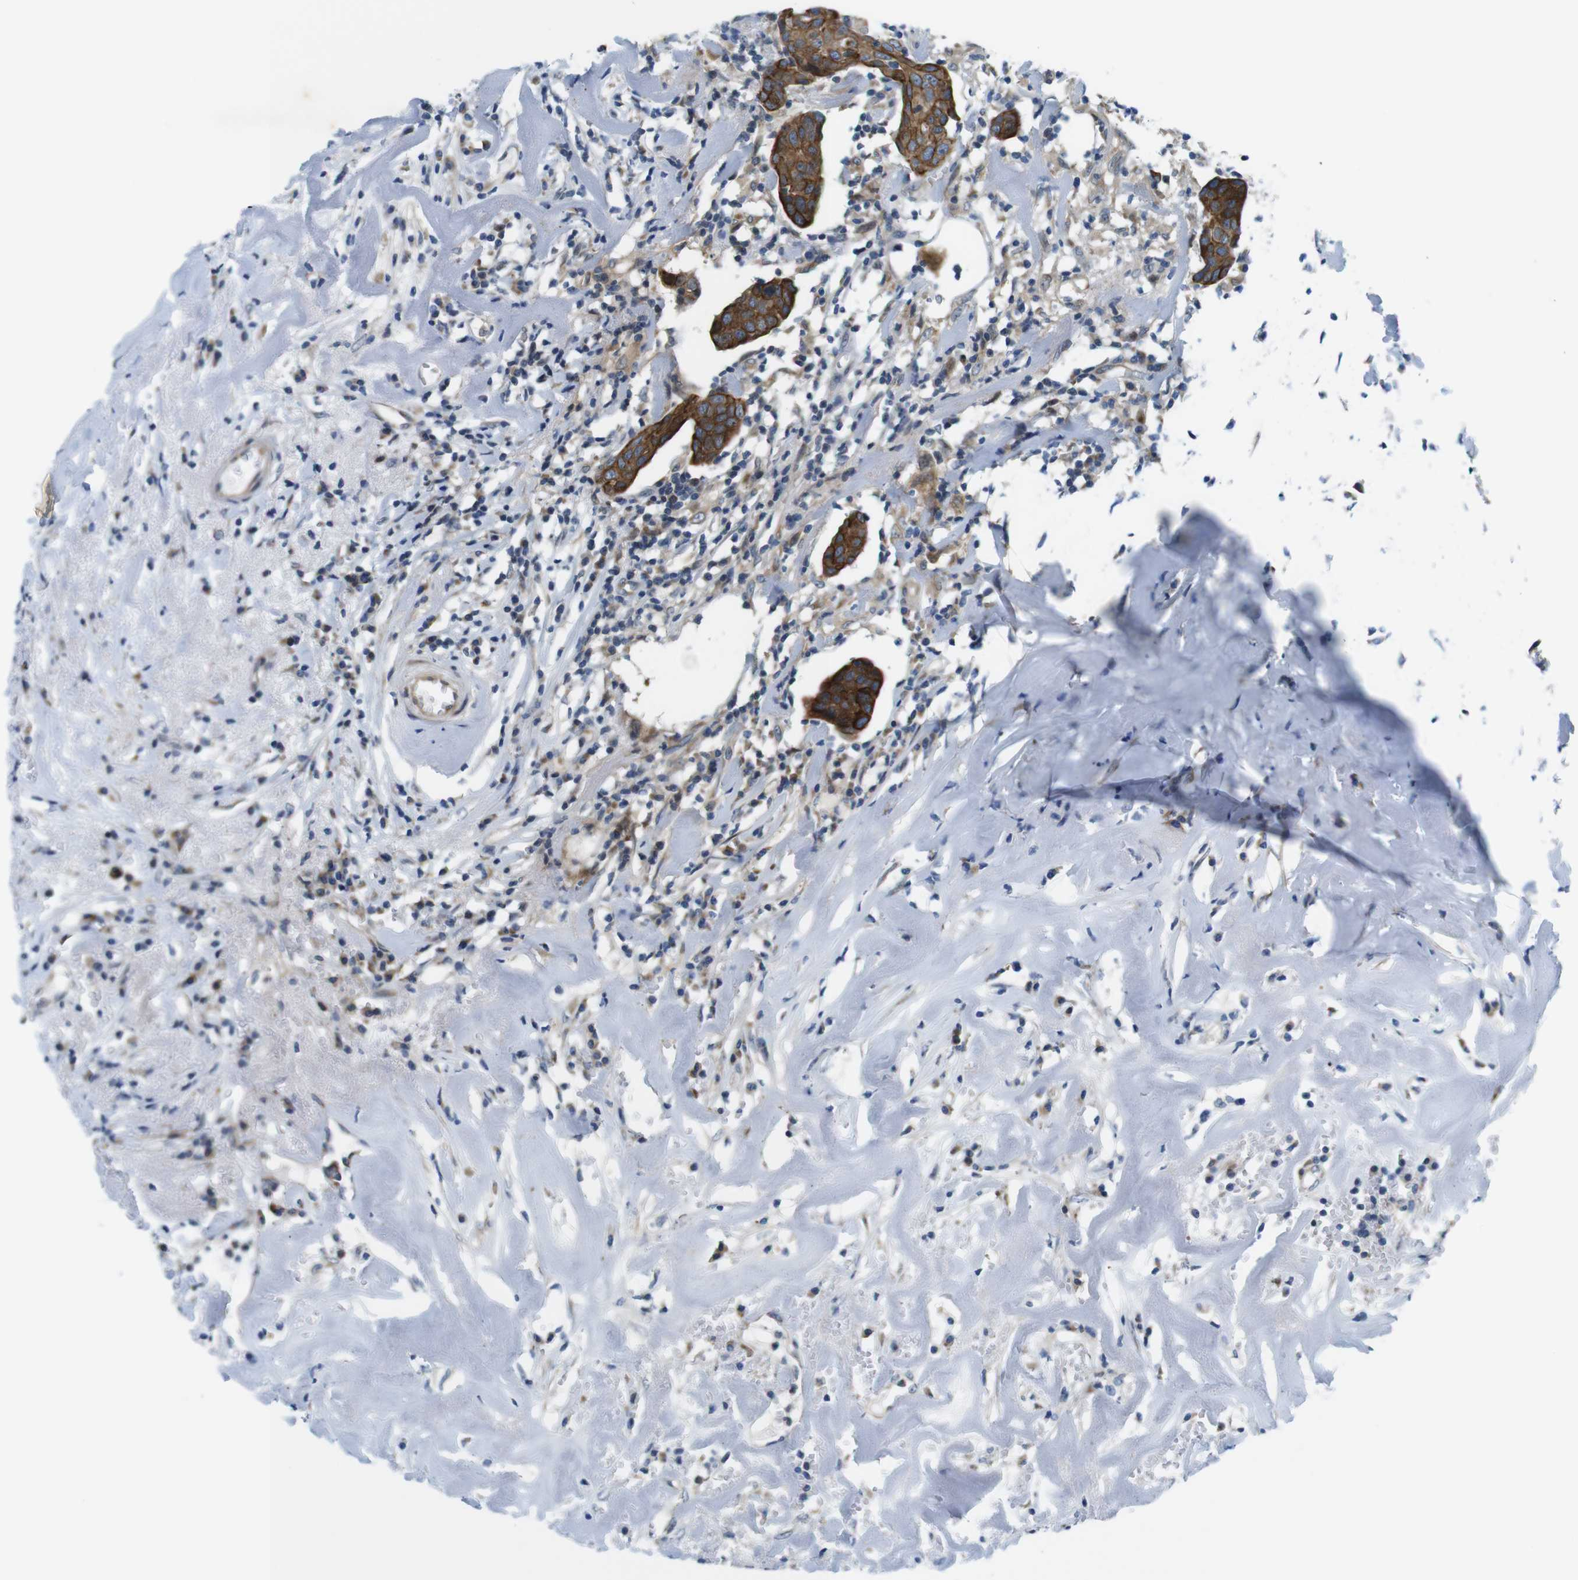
{"staining": {"intensity": "strong", "quantity": ">75%", "location": "cytoplasmic/membranous"}, "tissue": "head and neck cancer", "cell_type": "Tumor cells", "image_type": "cancer", "snomed": [{"axis": "morphology", "description": "Adenocarcinoma, NOS"}, {"axis": "topography", "description": "Salivary gland"}, {"axis": "topography", "description": "Head-Neck"}], "caption": "There is high levels of strong cytoplasmic/membranous expression in tumor cells of head and neck adenocarcinoma, as demonstrated by immunohistochemical staining (brown color).", "gene": "ZDHHC3", "patient": {"sex": "female", "age": 65}}